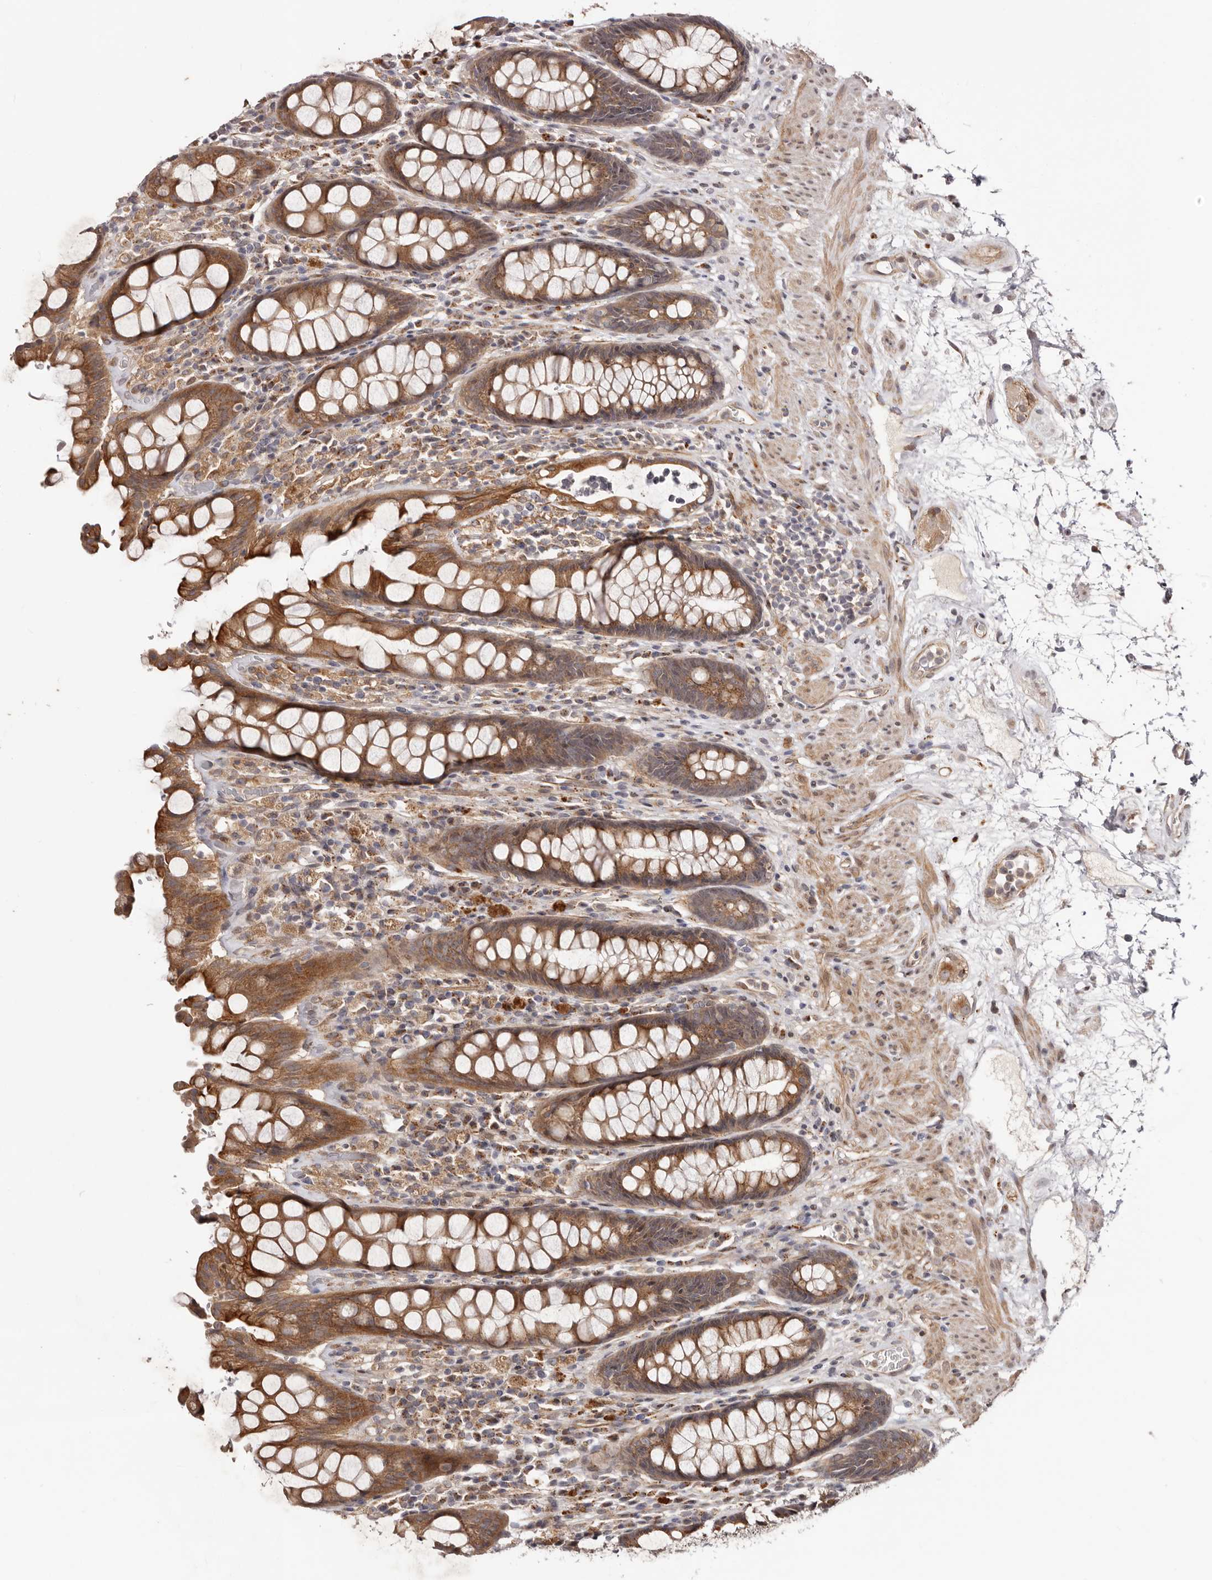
{"staining": {"intensity": "strong", "quantity": ">75%", "location": "cytoplasmic/membranous"}, "tissue": "rectum", "cell_type": "Glandular cells", "image_type": "normal", "snomed": [{"axis": "morphology", "description": "Normal tissue, NOS"}, {"axis": "topography", "description": "Rectum"}], "caption": "Normal rectum displays strong cytoplasmic/membranous positivity in approximately >75% of glandular cells, visualized by immunohistochemistry.", "gene": "MICAL2", "patient": {"sex": "male", "age": 64}}